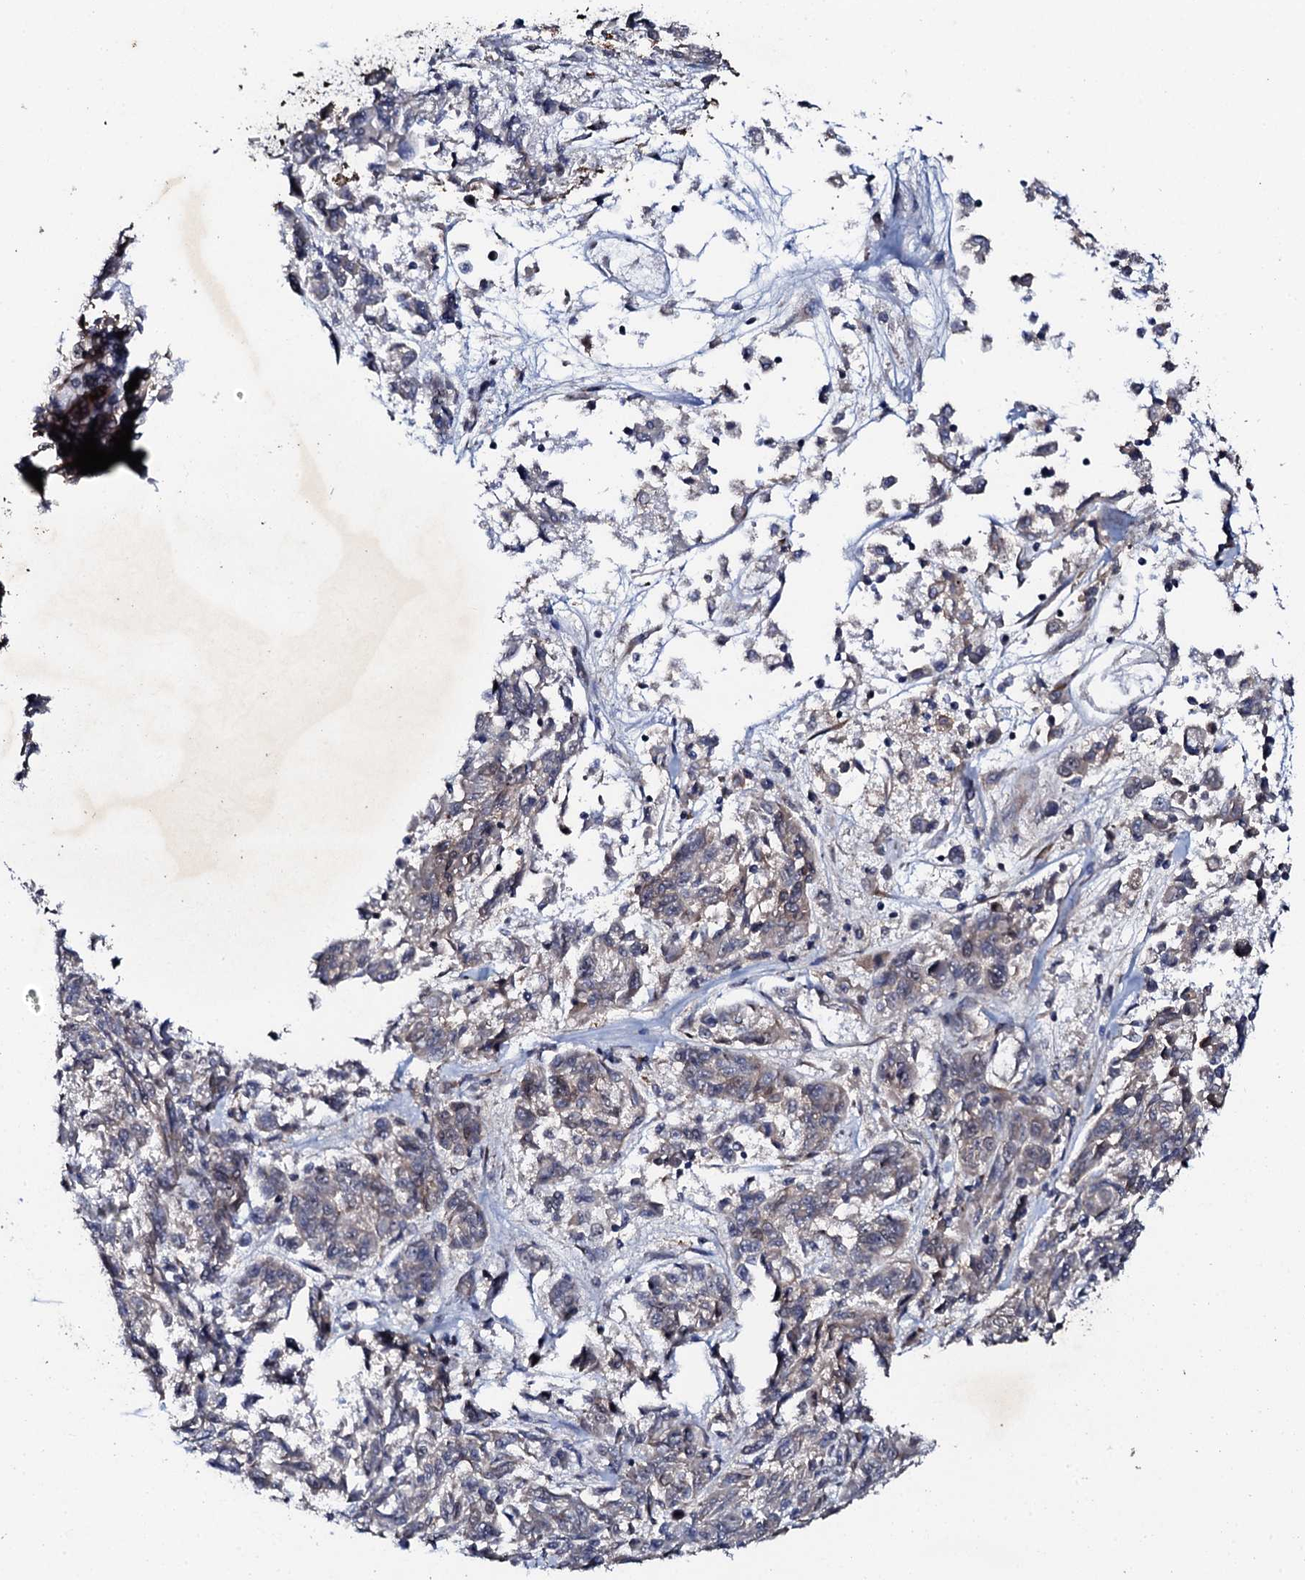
{"staining": {"intensity": "negative", "quantity": "none", "location": "none"}, "tissue": "melanoma", "cell_type": "Tumor cells", "image_type": "cancer", "snomed": [{"axis": "morphology", "description": "Malignant melanoma, NOS"}, {"axis": "topography", "description": "Skin"}], "caption": "Malignant melanoma stained for a protein using IHC exhibits no expression tumor cells.", "gene": "FAM111A", "patient": {"sex": "male", "age": 53}}